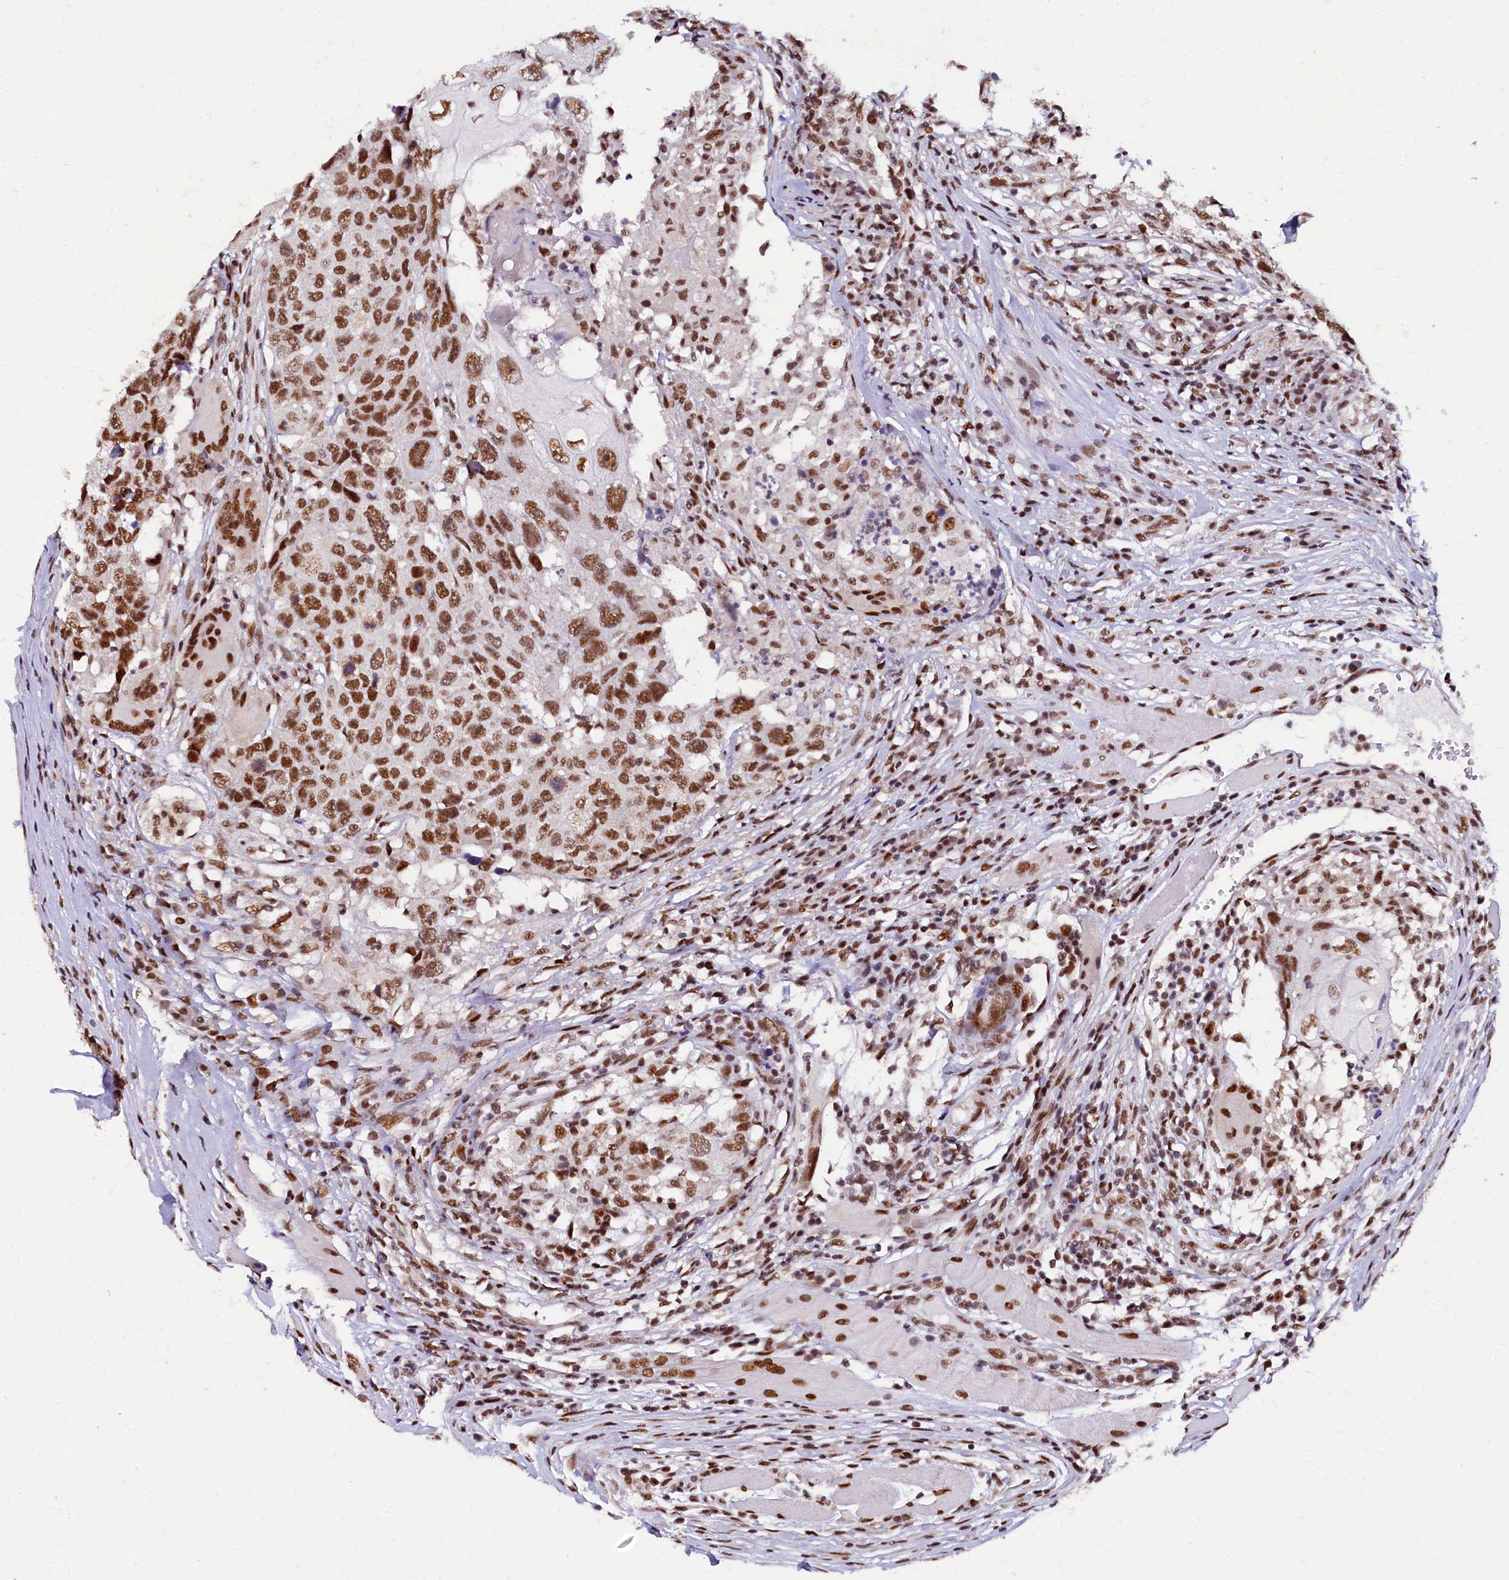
{"staining": {"intensity": "strong", "quantity": ">75%", "location": "nuclear"}, "tissue": "head and neck cancer", "cell_type": "Tumor cells", "image_type": "cancer", "snomed": [{"axis": "morphology", "description": "Squamous cell carcinoma, NOS"}, {"axis": "topography", "description": "Head-Neck"}], "caption": "Protein staining of head and neck cancer (squamous cell carcinoma) tissue reveals strong nuclear staining in approximately >75% of tumor cells.", "gene": "CPSF7", "patient": {"sex": "male", "age": 66}}